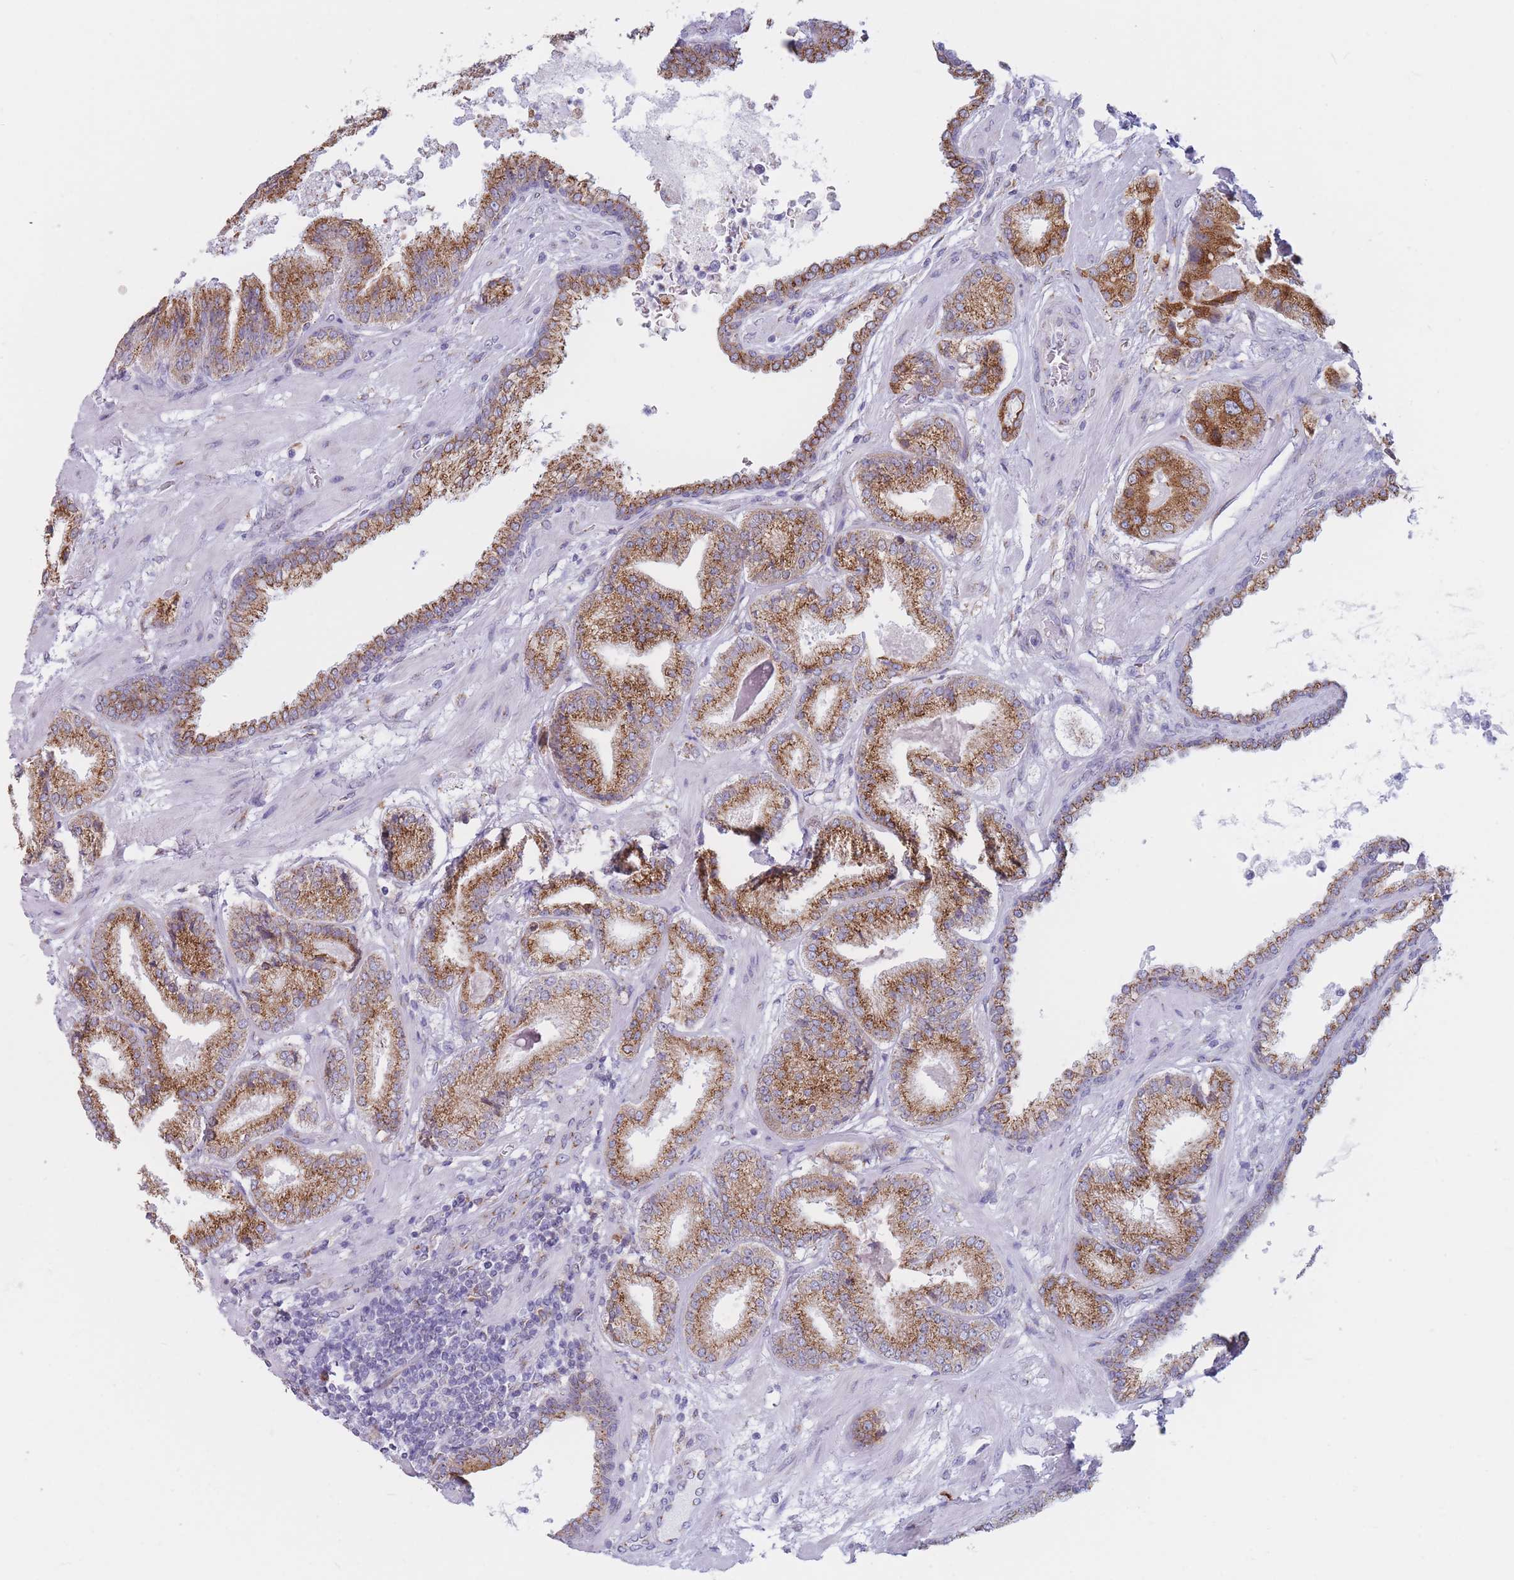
{"staining": {"intensity": "strong", "quantity": ">75%", "location": "cytoplasmic/membranous"}, "tissue": "prostate cancer", "cell_type": "Tumor cells", "image_type": "cancer", "snomed": [{"axis": "morphology", "description": "Adenocarcinoma, High grade"}, {"axis": "topography", "description": "Prostate"}], "caption": "The histopathology image shows immunohistochemical staining of prostate cancer (adenocarcinoma (high-grade)). There is strong cytoplasmic/membranous expression is identified in approximately >75% of tumor cells.", "gene": "MRPL30", "patient": {"sex": "male", "age": 63}}